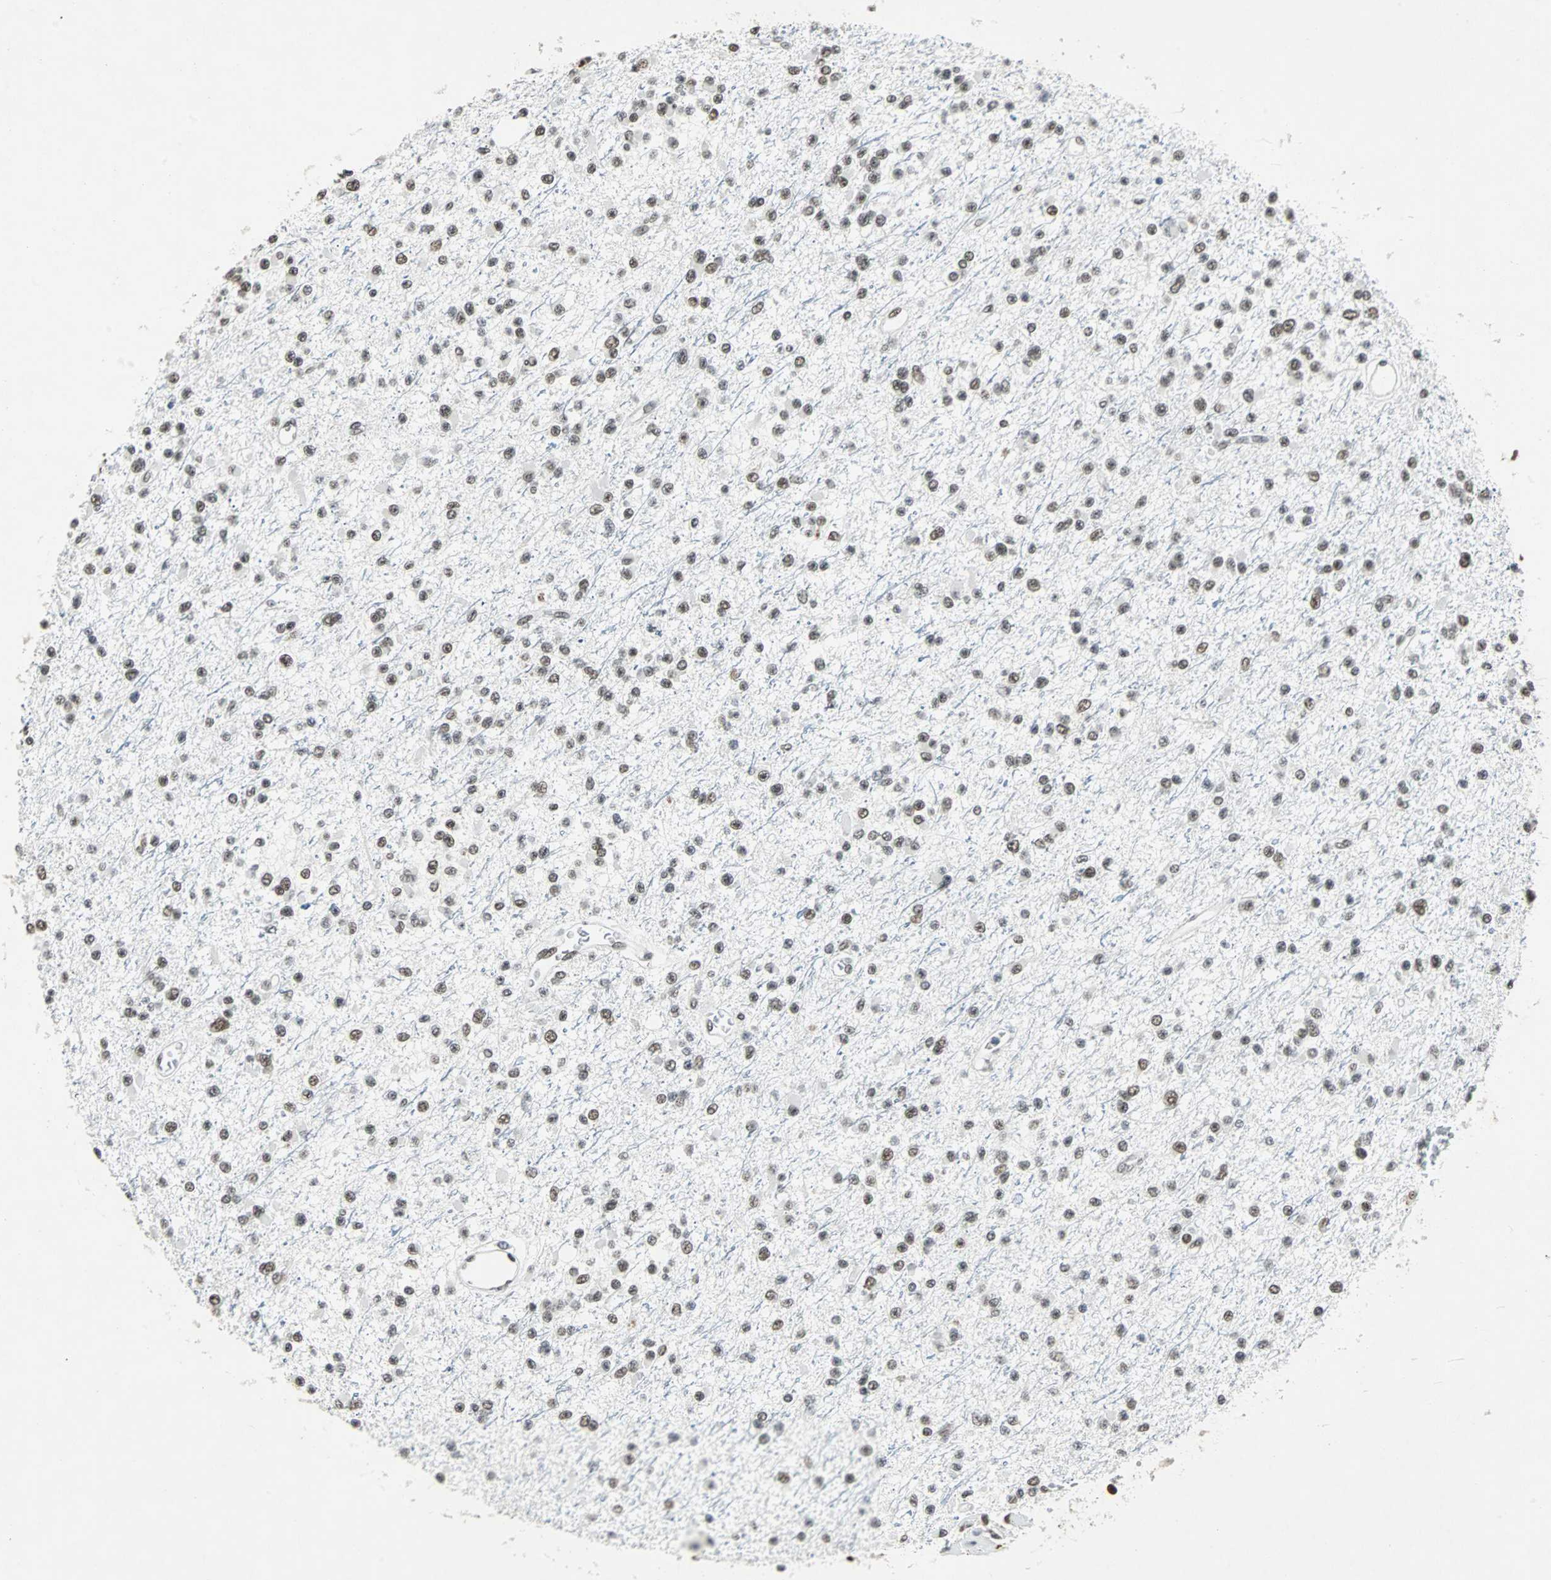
{"staining": {"intensity": "moderate", "quantity": ">75%", "location": "nuclear"}, "tissue": "glioma", "cell_type": "Tumor cells", "image_type": "cancer", "snomed": [{"axis": "morphology", "description": "Glioma, malignant, Low grade"}, {"axis": "topography", "description": "Brain"}], "caption": "The image exhibits a brown stain indicating the presence of a protein in the nuclear of tumor cells in malignant glioma (low-grade).", "gene": "GATAD2A", "patient": {"sex": "female", "age": 22}}